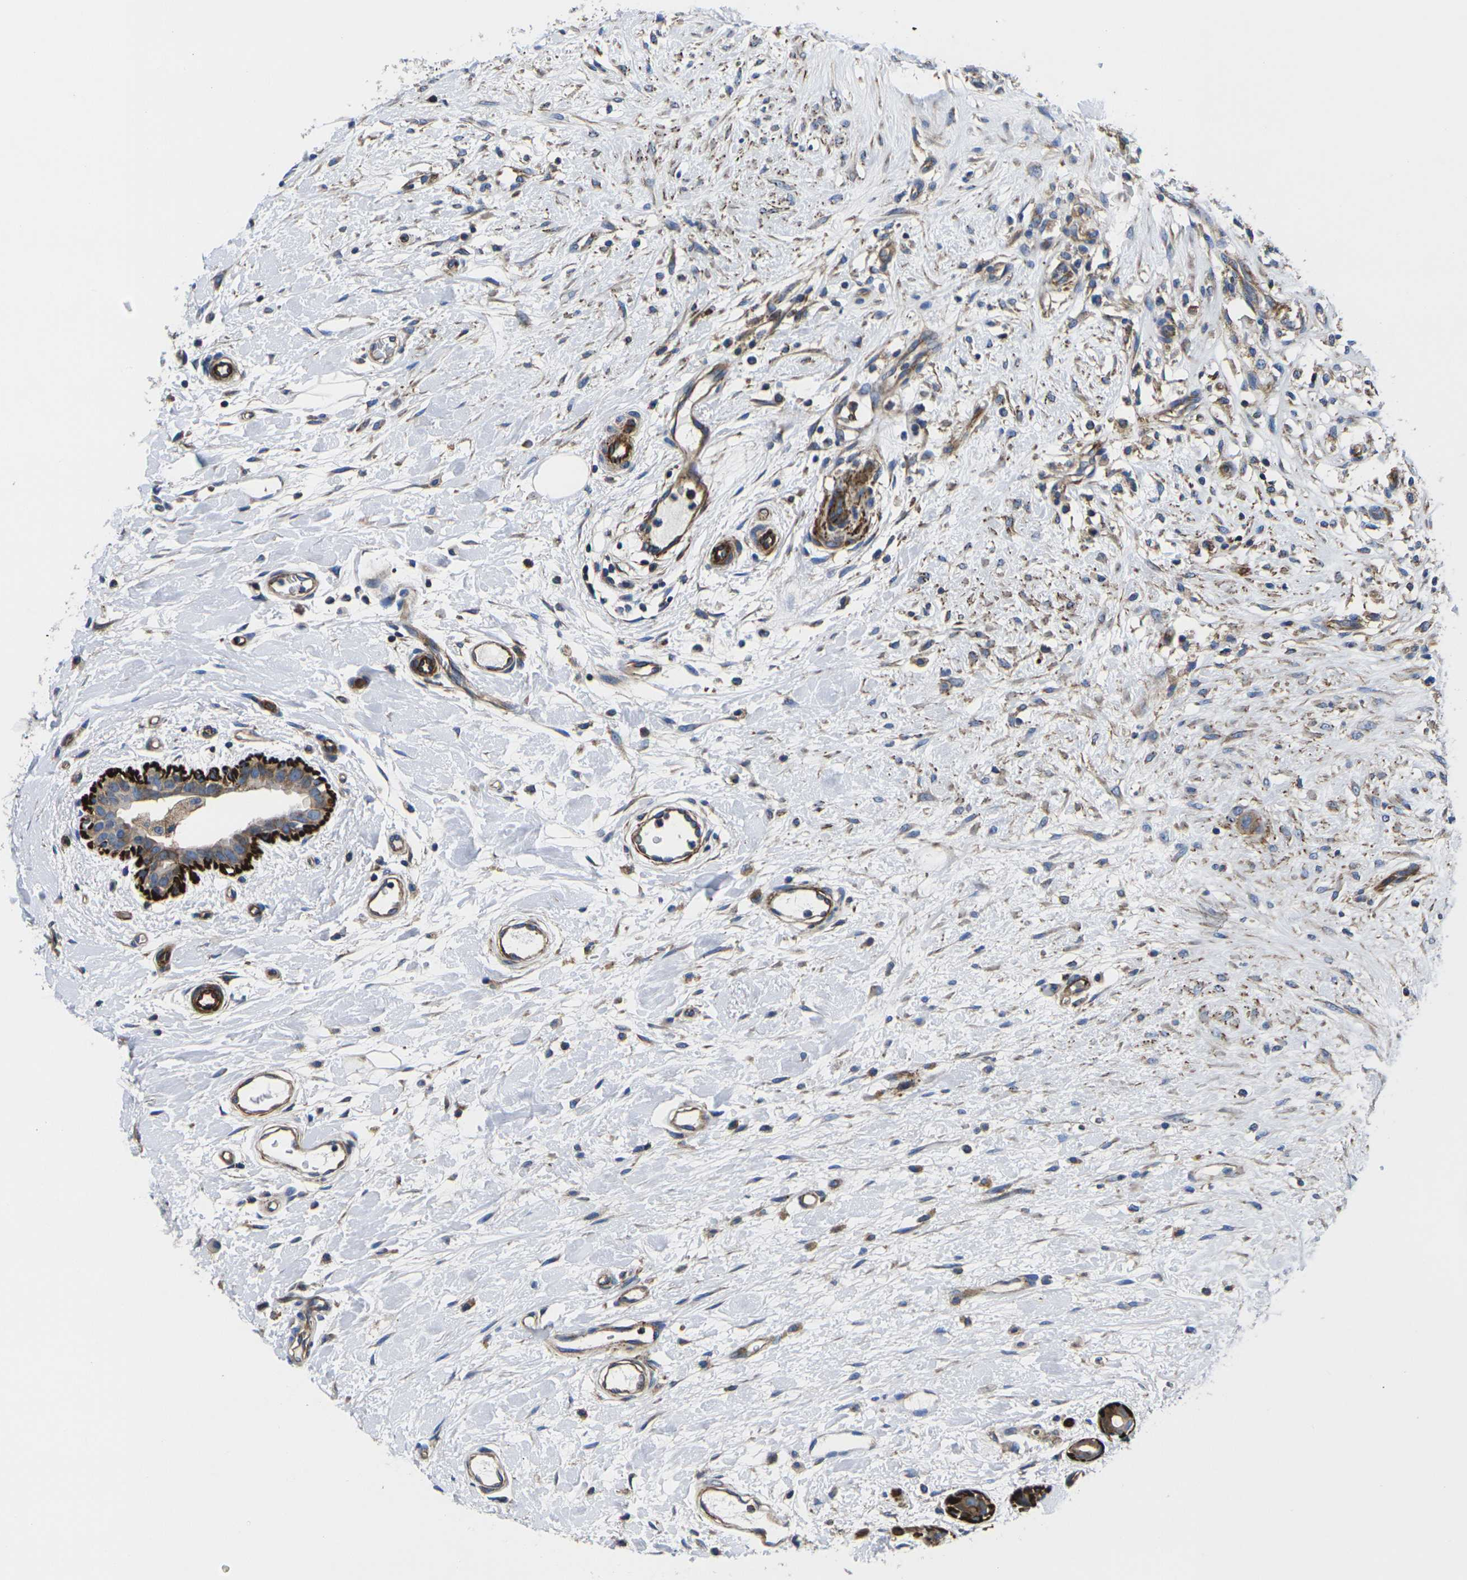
{"staining": {"intensity": "moderate", "quantity": ">75%", "location": "cytoplasmic/membranous"}, "tissue": "breast cancer", "cell_type": "Tumor cells", "image_type": "cancer", "snomed": [{"axis": "morphology", "description": "Duct carcinoma"}, {"axis": "topography", "description": "Breast"}], "caption": "Immunohistochemistry (IHC) (DAB) staining of breast cancer reveals moderate cytoplasmic/membranous protein staining in approximately >75% of tumor cells.", "gene": "GPR4", "patient": {"sex": "female", "age": 40}}